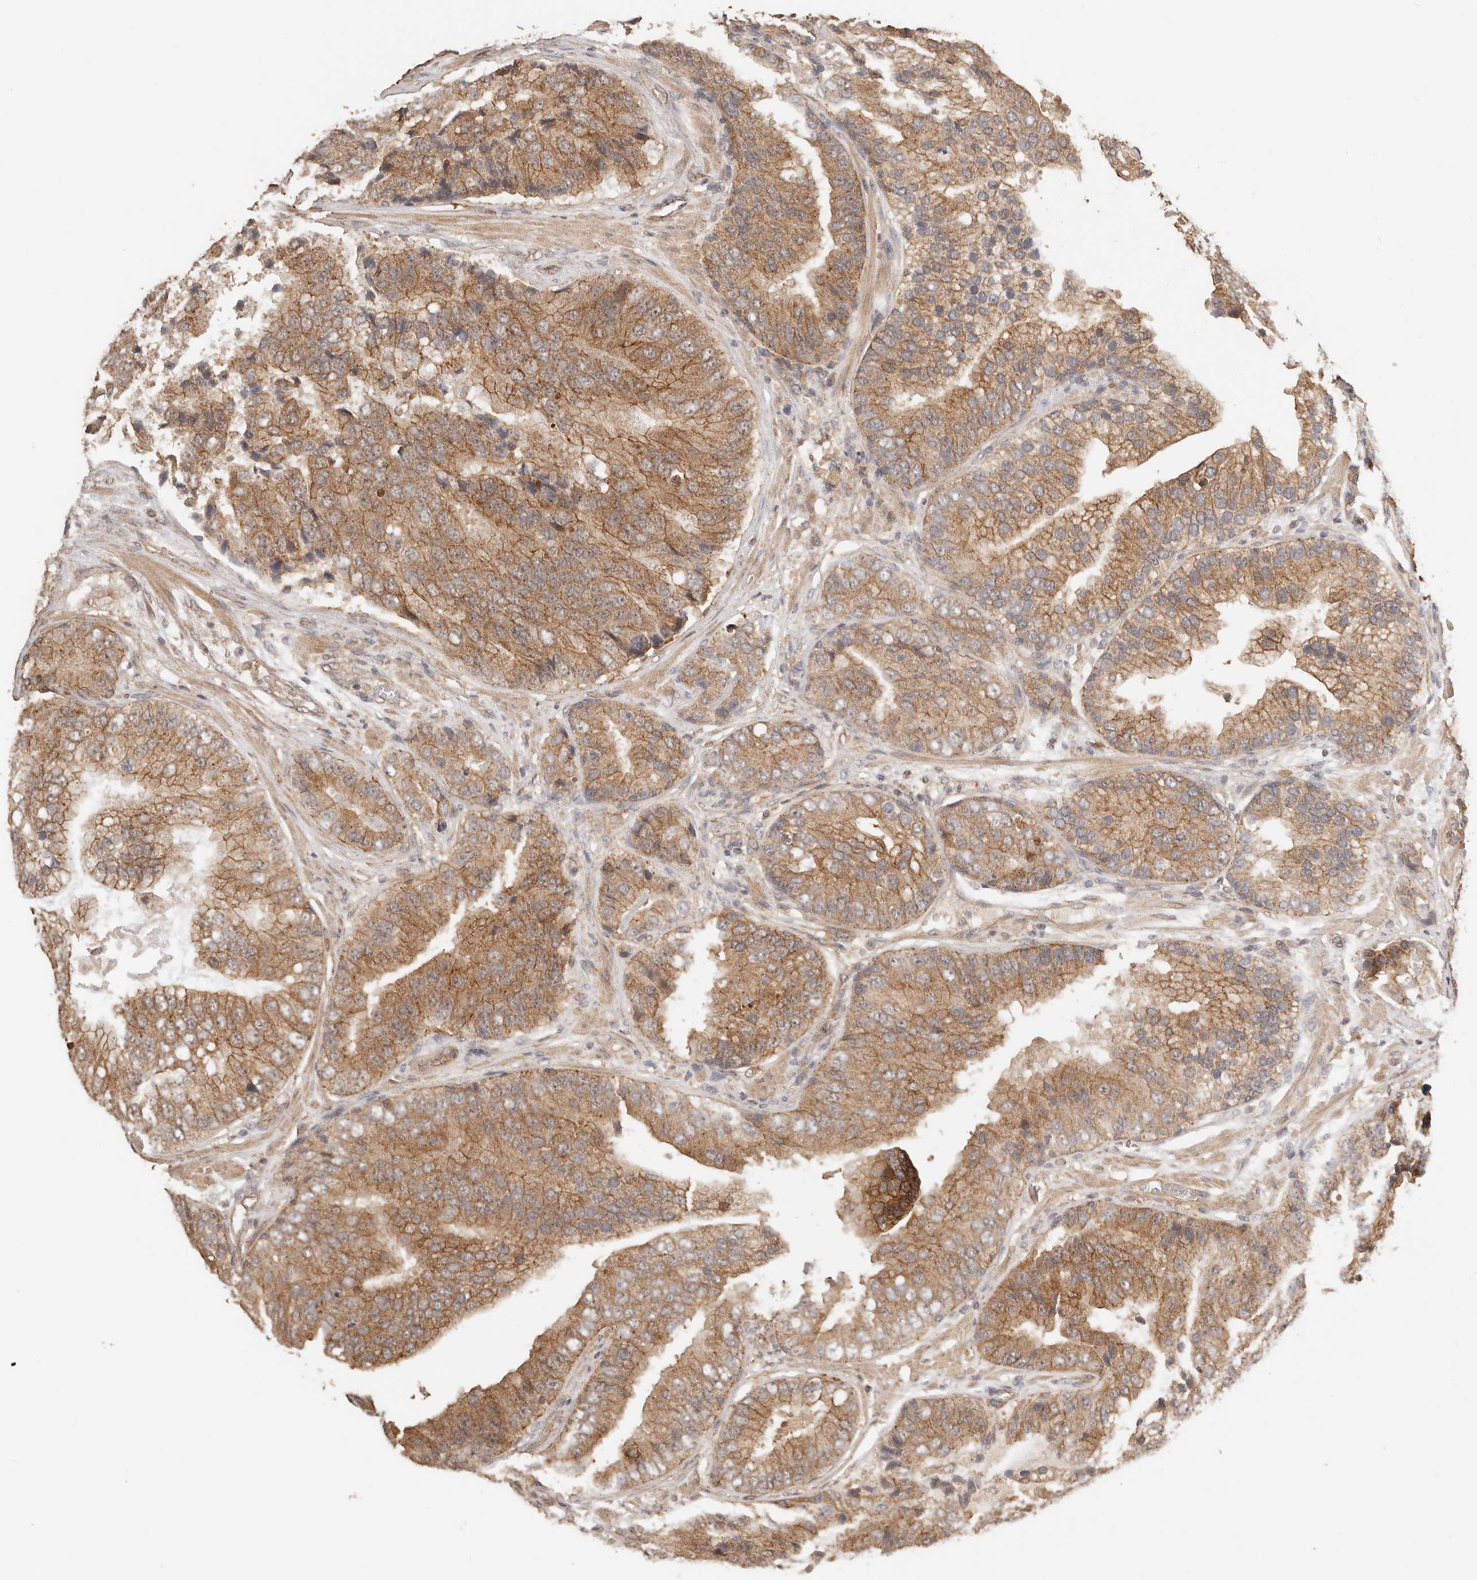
{"staining": {"intensity": "moderate", "quantity": ">75%", "location": "cytoplasmic/membranous"}, "tissue": "prostate cancer", "cell_type": "Tumor cells", "image_type": "cancer", "snomed": [{"axis": "morphology", "description": "Adenocarcinoma, High grade"}, {"axis": "topography", "description": "Prostate"}], "caption": "This is a micrograph of IHC staining of prostate adenocarcinoma (high-grade), which shows moderate staining in the cytoplasmic/membranous of tumor cells.", "gene": "AFDN", "patient": {"sex": "male", "age": 70}}